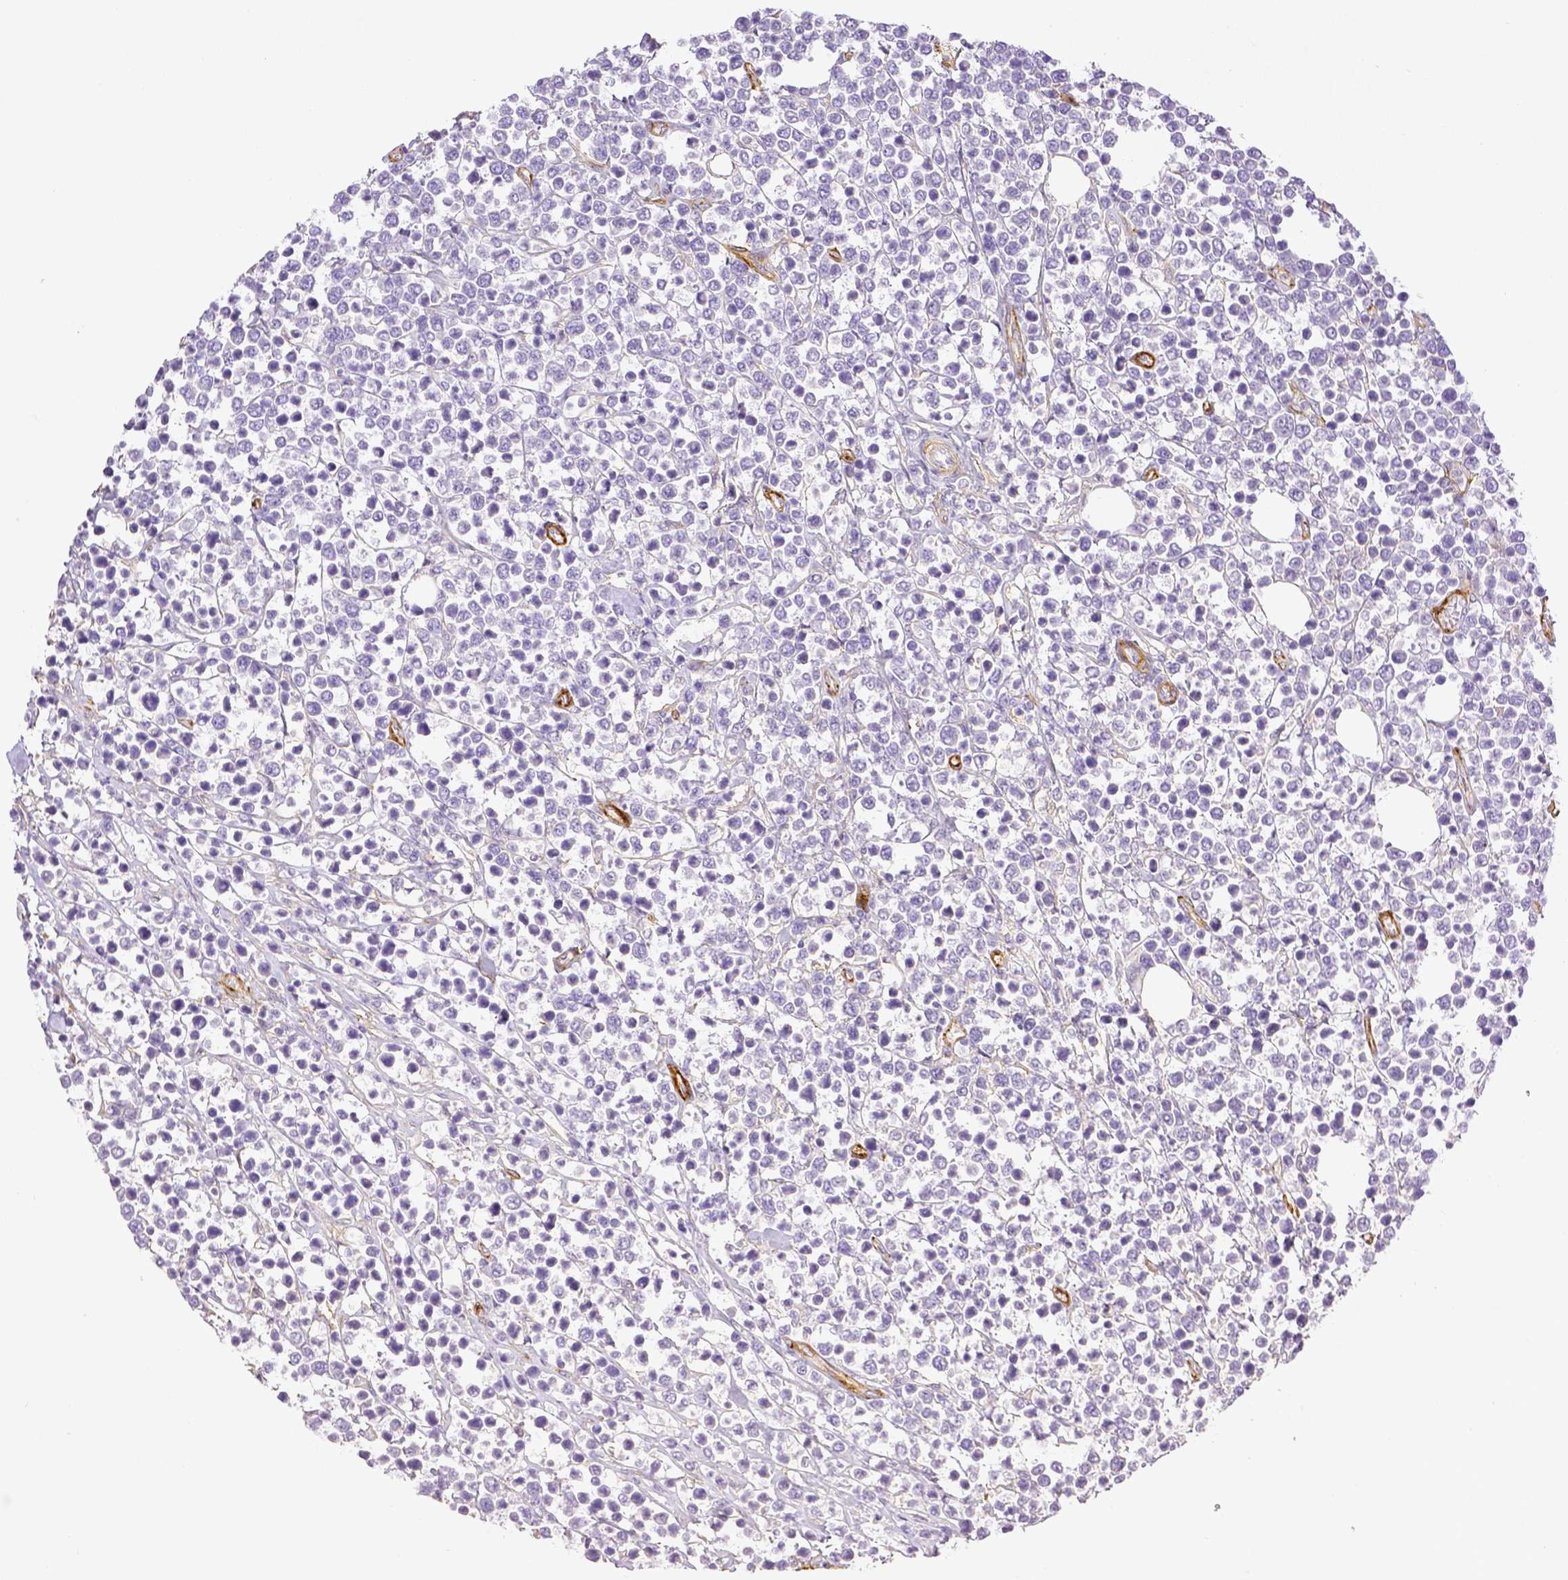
{"staining": {"intensity": "negative", "quantity": "none", "location": "none"}, "tissue": "lymphoma", "cell_type": "Tumor cells", "image_type": "cancer", "snomed": [{"axis": "morphology", "description": "Malignant lymphoma, non-Hodgkin's type, High grade"}, {"axis": "topography", "description": "Soft tissue"}], "caption": "Immunohistochemistry histopathology image of neoplastic tissue: human lymphoma stained with DAB (3,3'-diaminobenzidine) demonstrates no significant protein staining in tumor cells. (DAB immunohistochemistry (IHC) with hematoxylin counter stain).", "gene": "THY1", "patient": {"sex": "female", "age": 56}}